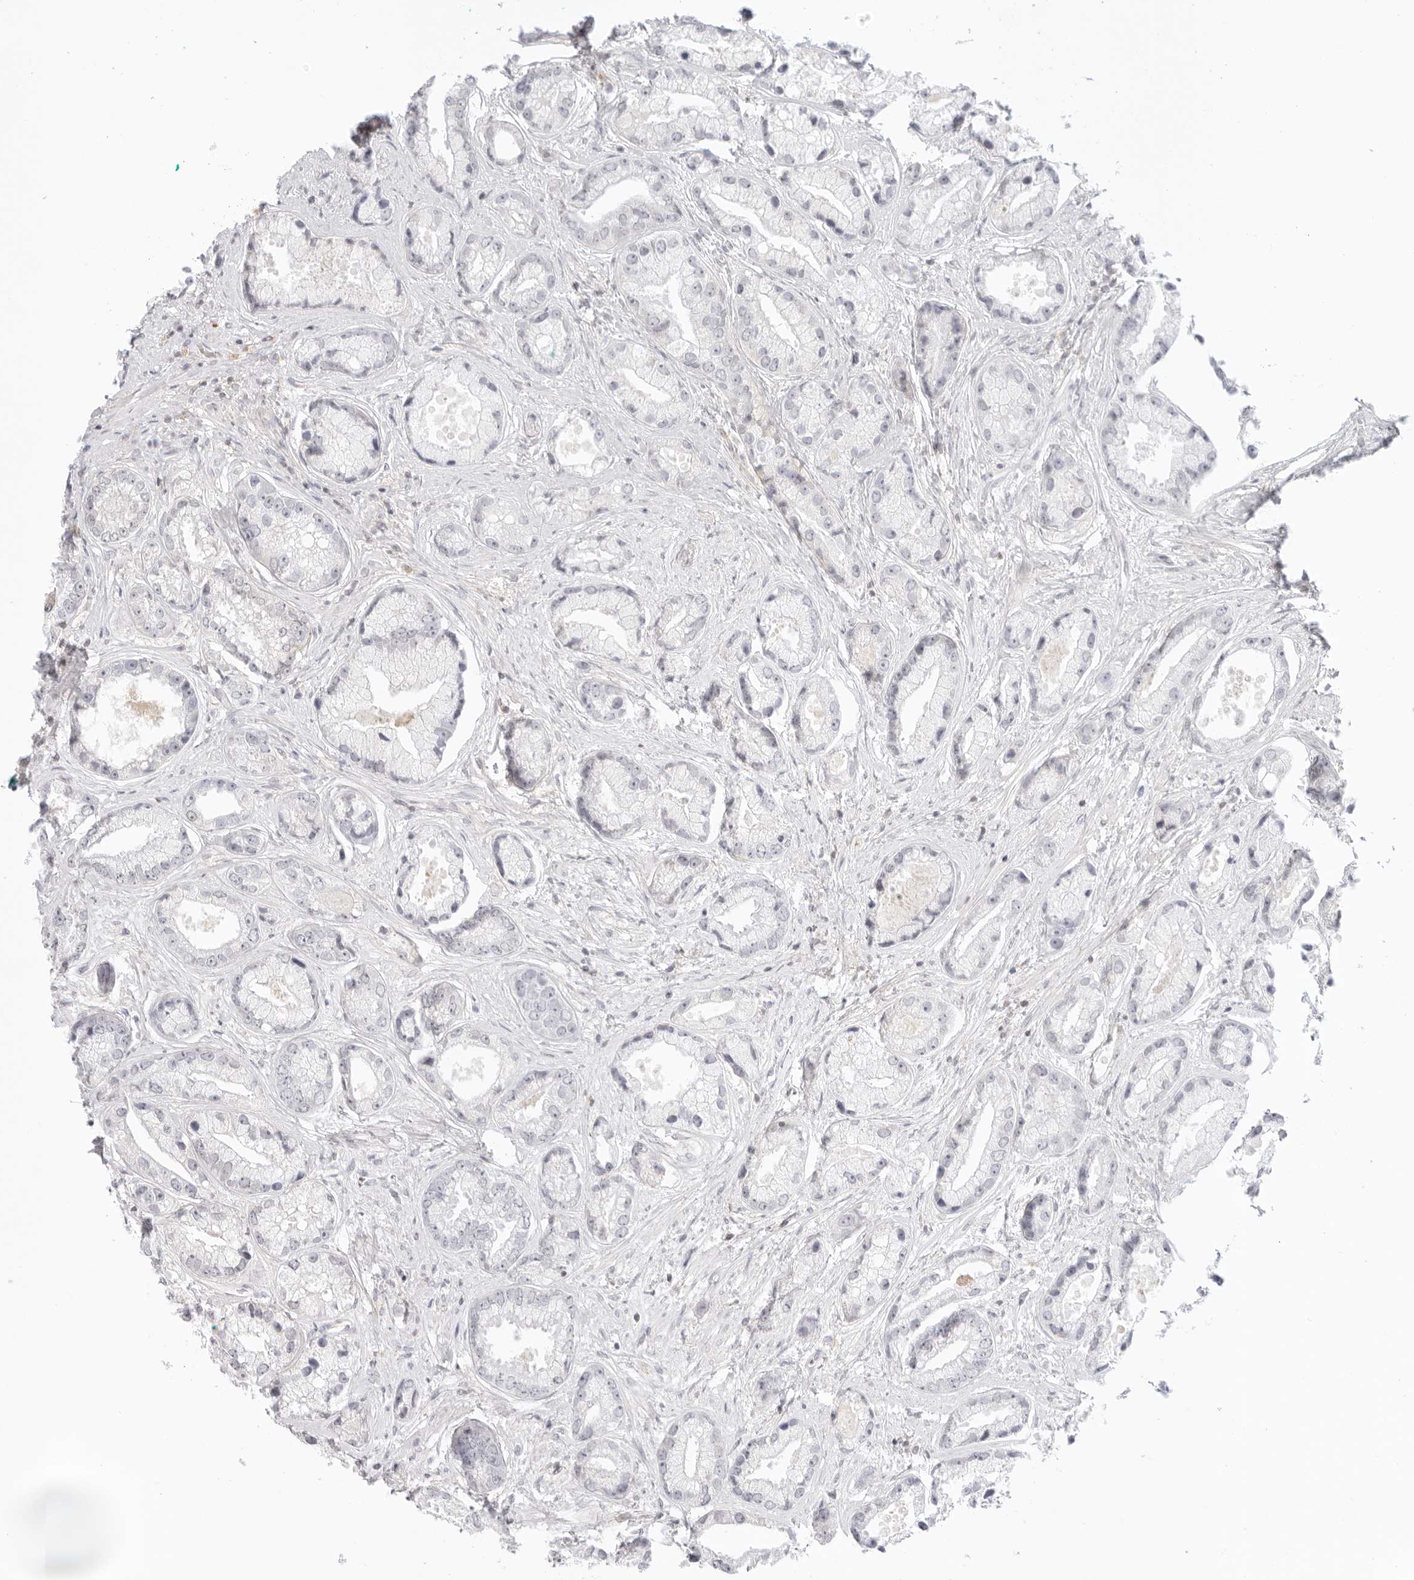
{"staining": {"intensity": "negative", "quantity": "none", "location": "none"}, "tissue": "prostate cancer", "cell_type": "Tumor cells", "image_type": "cancer", "snomed": [{"axis": "morphology", "description": "Adenocarcinoma, High grade"}, {"axis": "topography", "description": "Prostate"}], "caption": "DAB immunohistochemical staining of adenocarcinoma (high-grade) (prostate) demonstrates no significant staining in tumor cells.", "gene": "TNFRSF14", "patient": {"sex": "male", "age": 61}}